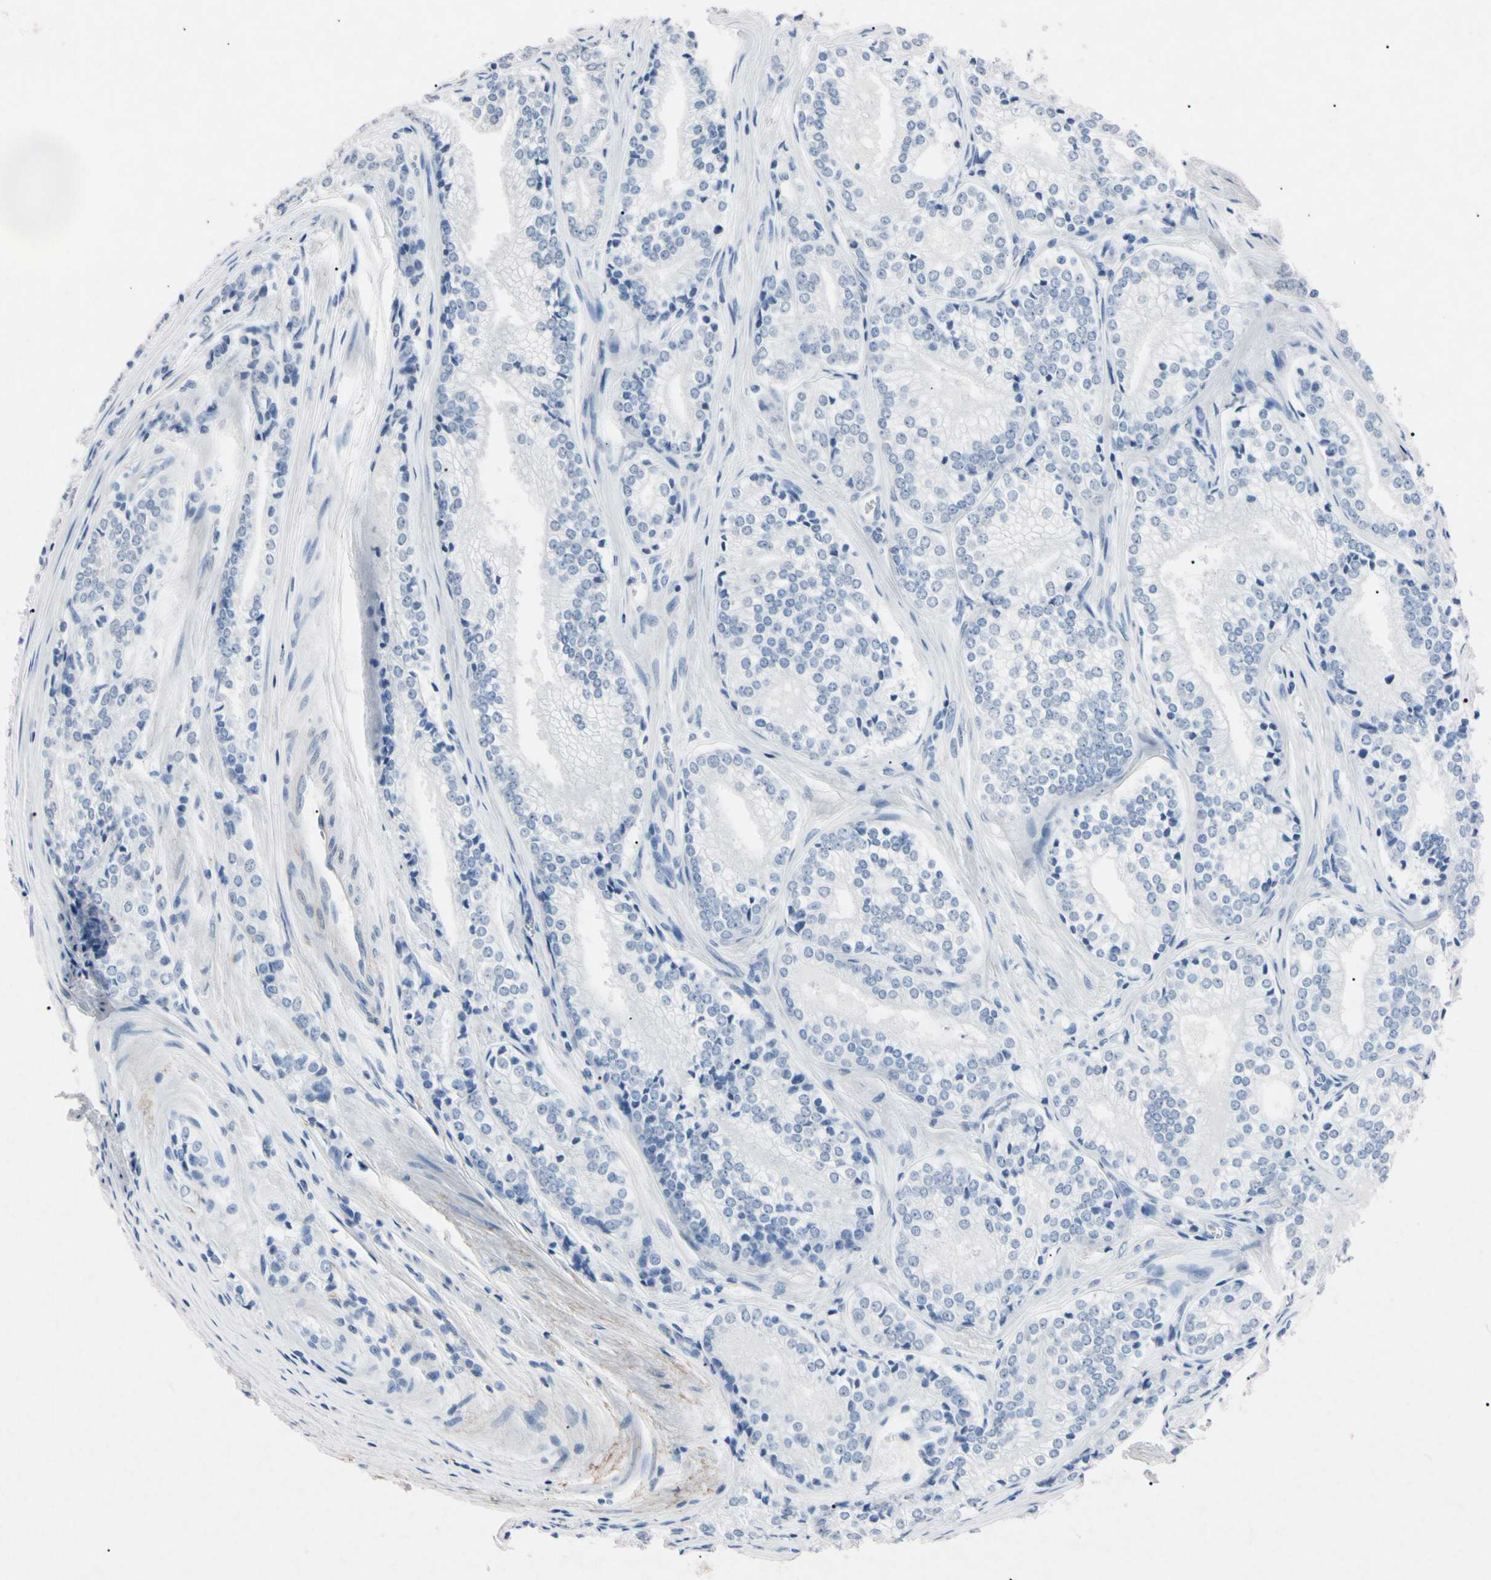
{"staining": {"intensity": "negative", "quantity": "none", "location": "none"}, "tissue": "prostate cancer", "cell_type": "Tumor cells", "image_type": "cancer", "snomed": [{"axis": "morphology", "description": "Adenocarcinoma, Low grade"}, {"axis": "topography", "description": "Prostate"}], "caption": "There is no significant expression in tumor cells of prostate low-grade adenocarcinoma. Brightfield microscopy of immunohistochemistry (IHC) stained with DAB (3,3'-diaminobenzidine) (brown) and hematoxylin (blue), captured at high magnification.", "gene": "ELN", "patient": {"sex": "male", "age": 60}}